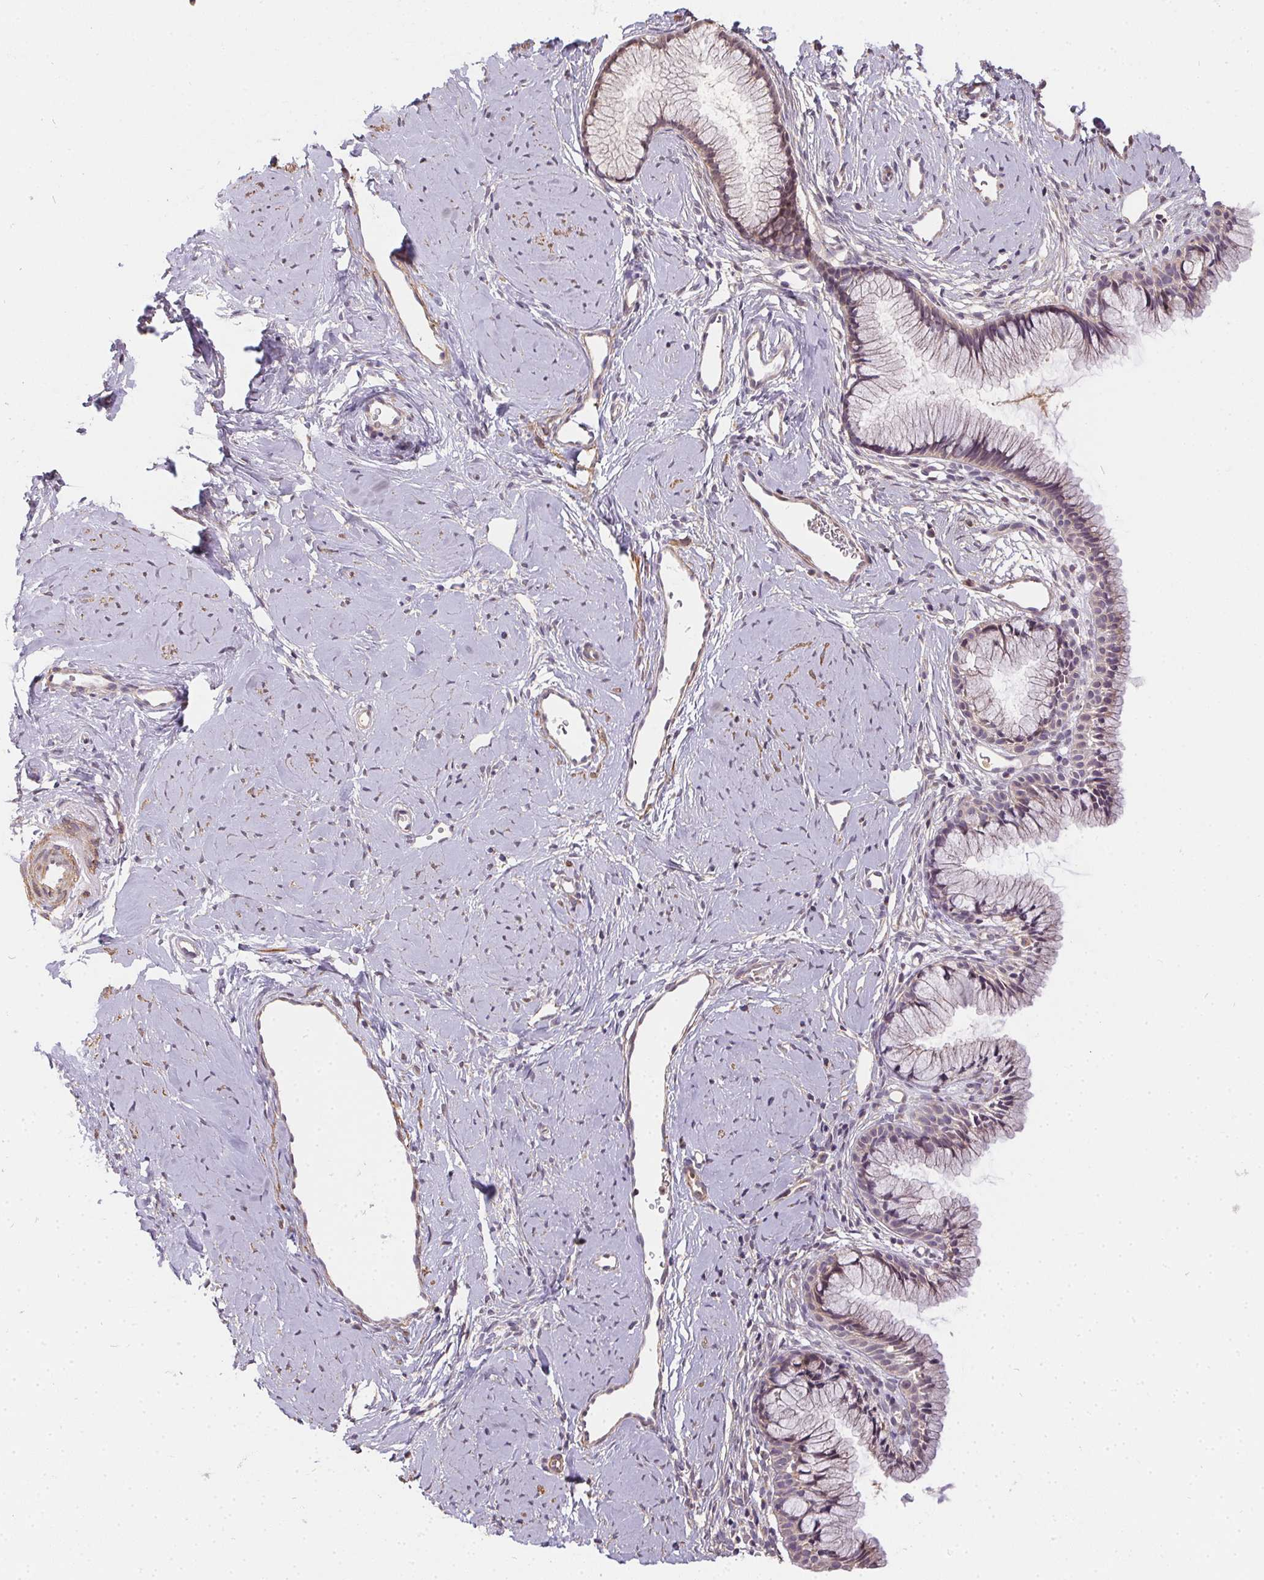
{"staining": {"intensity": "negative", "quantity": "none", "location": "none"}, "tissue": "cervix", "cell_type": "Glandular cells", "image_type": "normal", "snomed": [{"axis": "morphology", "description": "Normal tissue, NOS"}, {"axis": "topography", "description": "Cervix"}], "caption": "A micrograph of cervix stained for a protein reveals no brown staining in glandular cells. Nuclei are stained in blue.", "gene": "REV3L", "patient": {"sex": "female", "age": 40}}